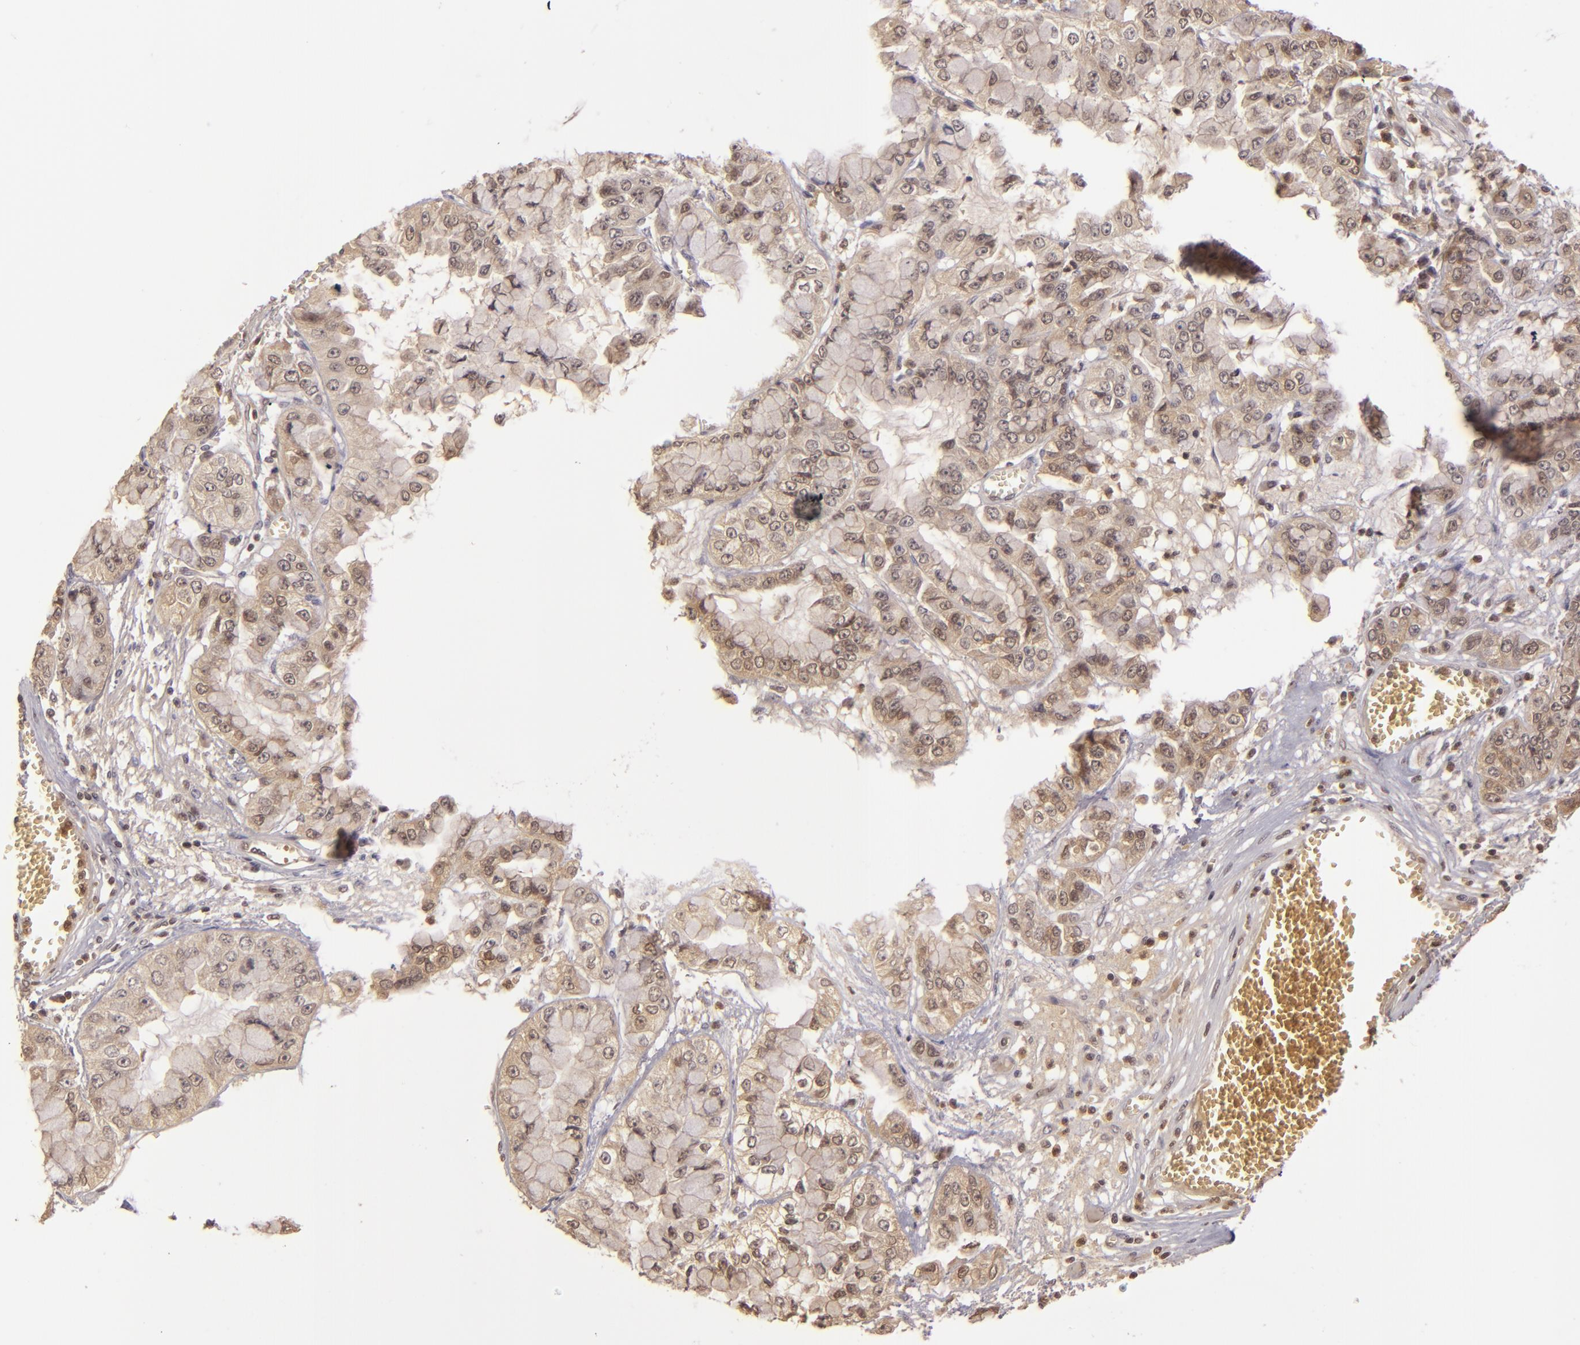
{"staining": {"intensity": "moderate", "quantity": ">75%", "location": "cytoplasmic/membranous,nuclear"}, "tissue": "liver cancer", "cell_type": "Tumor cells", "image_type": "cancer", "snomed": [{"axis": "morphology", "description": "Cholangiocarcinoma"}, {"axis": "topography", "description": "Liver"}], "caption": "A brown stain highlights moderate cytoplasmic/membranous and nuclear expression of a protein in cholangiocarcinoma (liver) tumor cells.", "gene": "LRG1", "patient": {"sex": "female", "age": 79}}